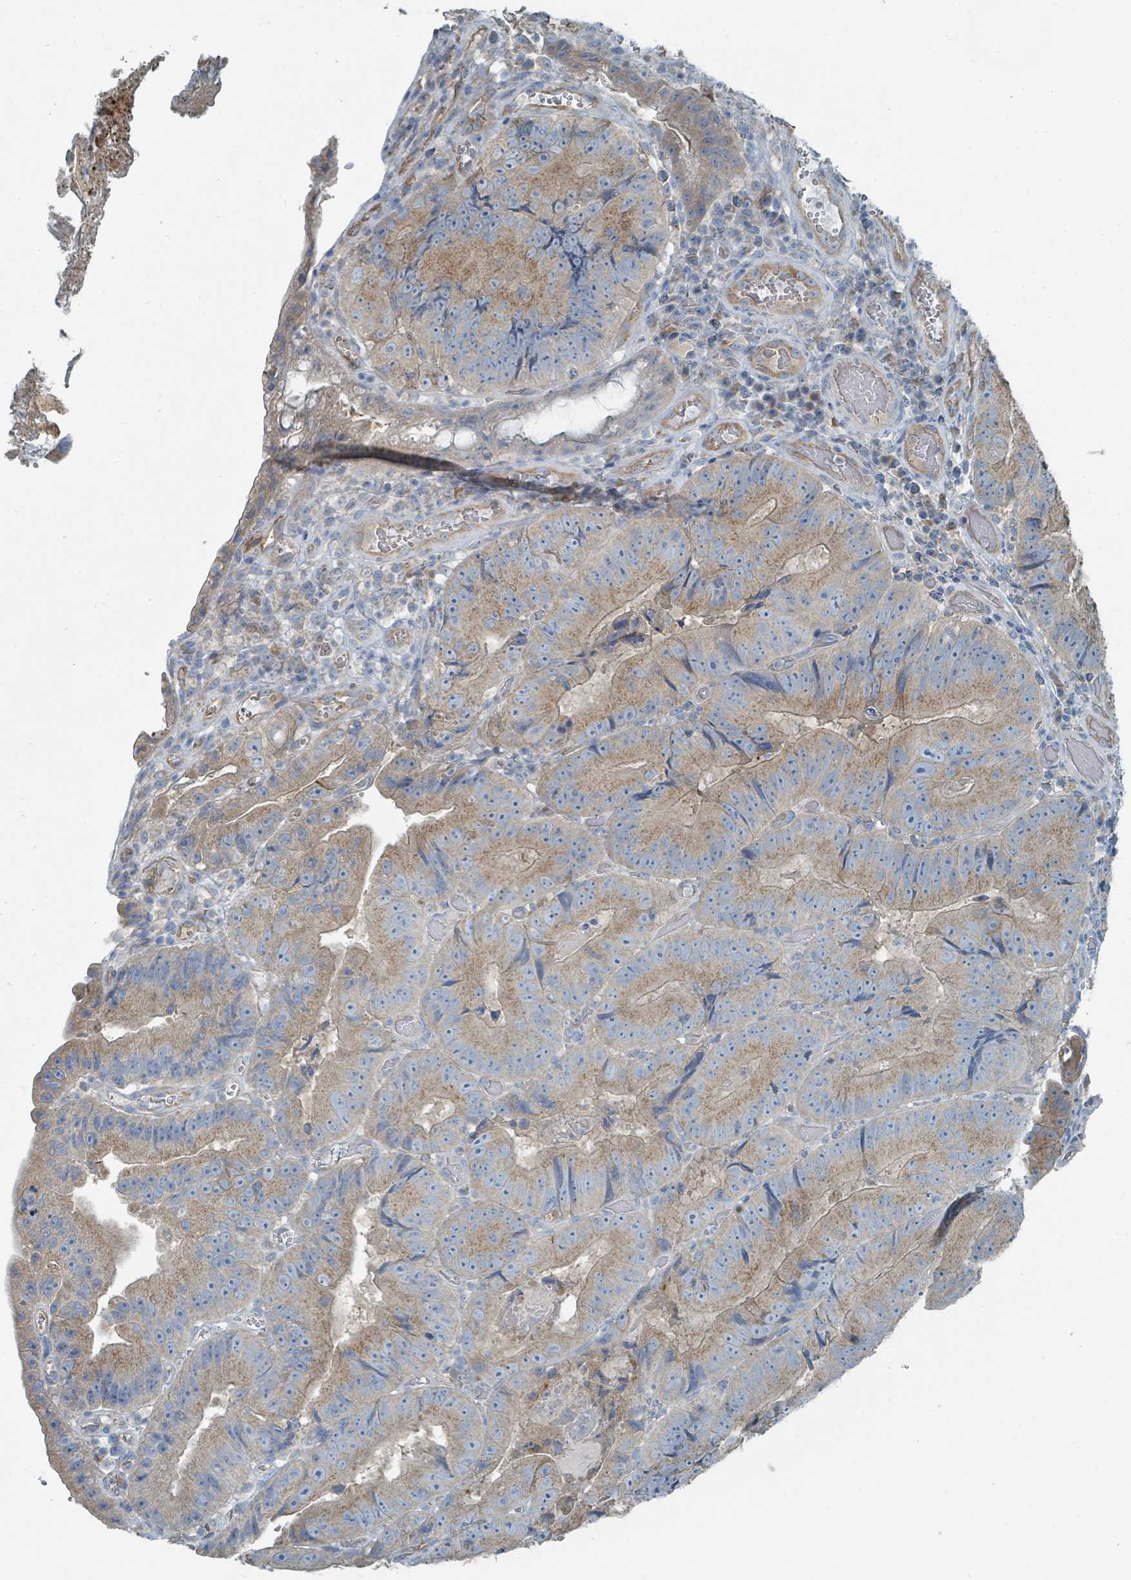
{"staining": {"intensity": "moderate", "quantity": ">75%", "location": "cytoplasmic/membranous"}, "tissue": "colorectal cancer", "cell_type": "Tumor cells", "image_type": "cancer", "snomed": [{"axis": "morphology", "description": "Adenocarcinoma, NOS"}, {"axis": "topography", "description": "Colon"}], "caption": "A histopathology image showing moderate cytoplasmic/membranous expression in approximately >75% of tumor cells in colorectal cancer (adenocarcinoma), as visualized by brown immunohistochemical staining.", "gene": "RASA4", "patient": {"sex": "female", "age": 86}}